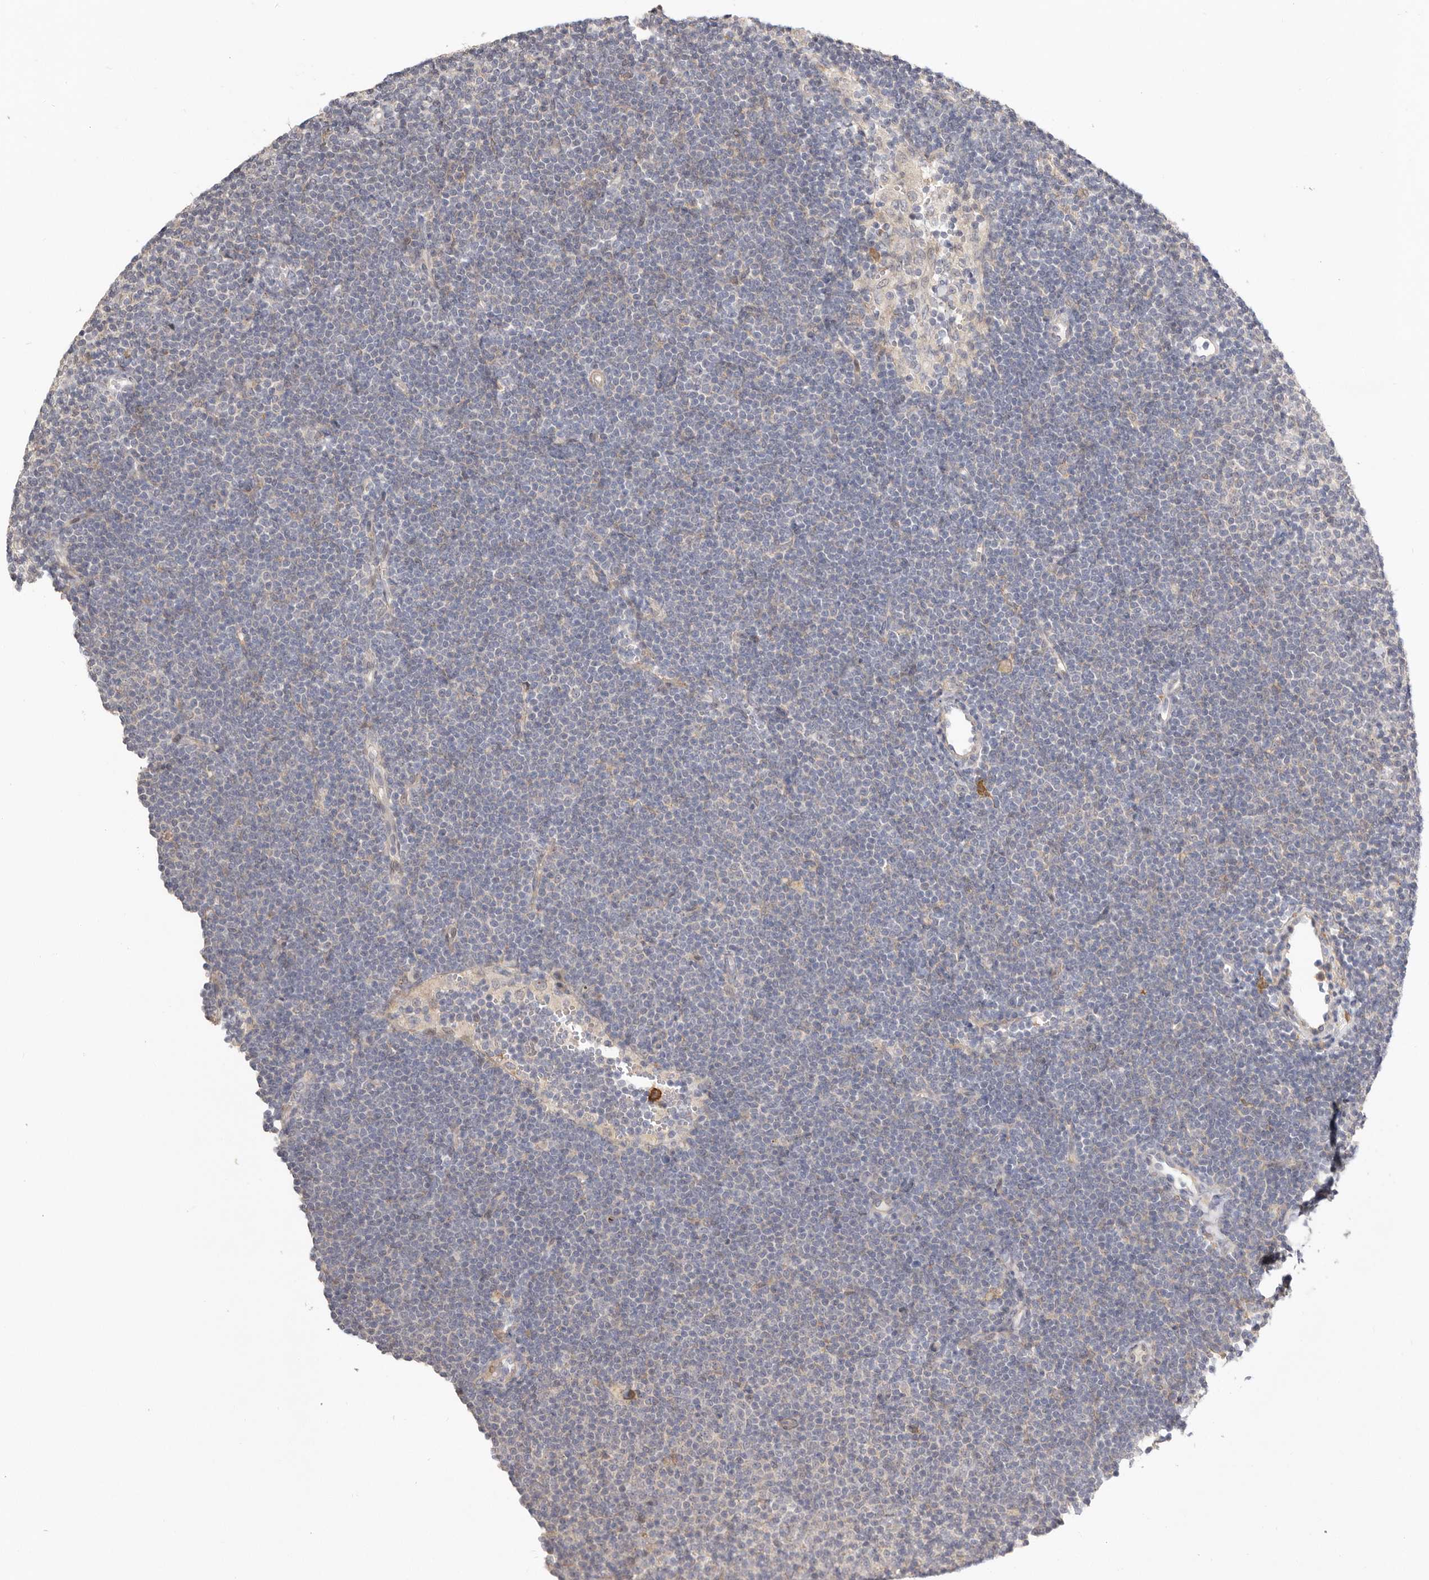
{"staining": {"intensity": "negative", "quantity": "none", "location": "none"}, "tissue": "lymphoma", "cell_type": "Tumor cells", "image_type": "cancer", "snomed": [{"axis": "morphology", "description": "Malignant lymphoma, non-Hodgkin's type, Low grade"}, {"axis": "topography", "description": "Lymph node"}], "caption": "Immunohistochemistry (IHC) photomicrograph of lymphoma stained for a protein (brown), which displays no expression in tumor cells.", "gene": "MSRB2", "patient": {"sex": "female", "age": 53}}